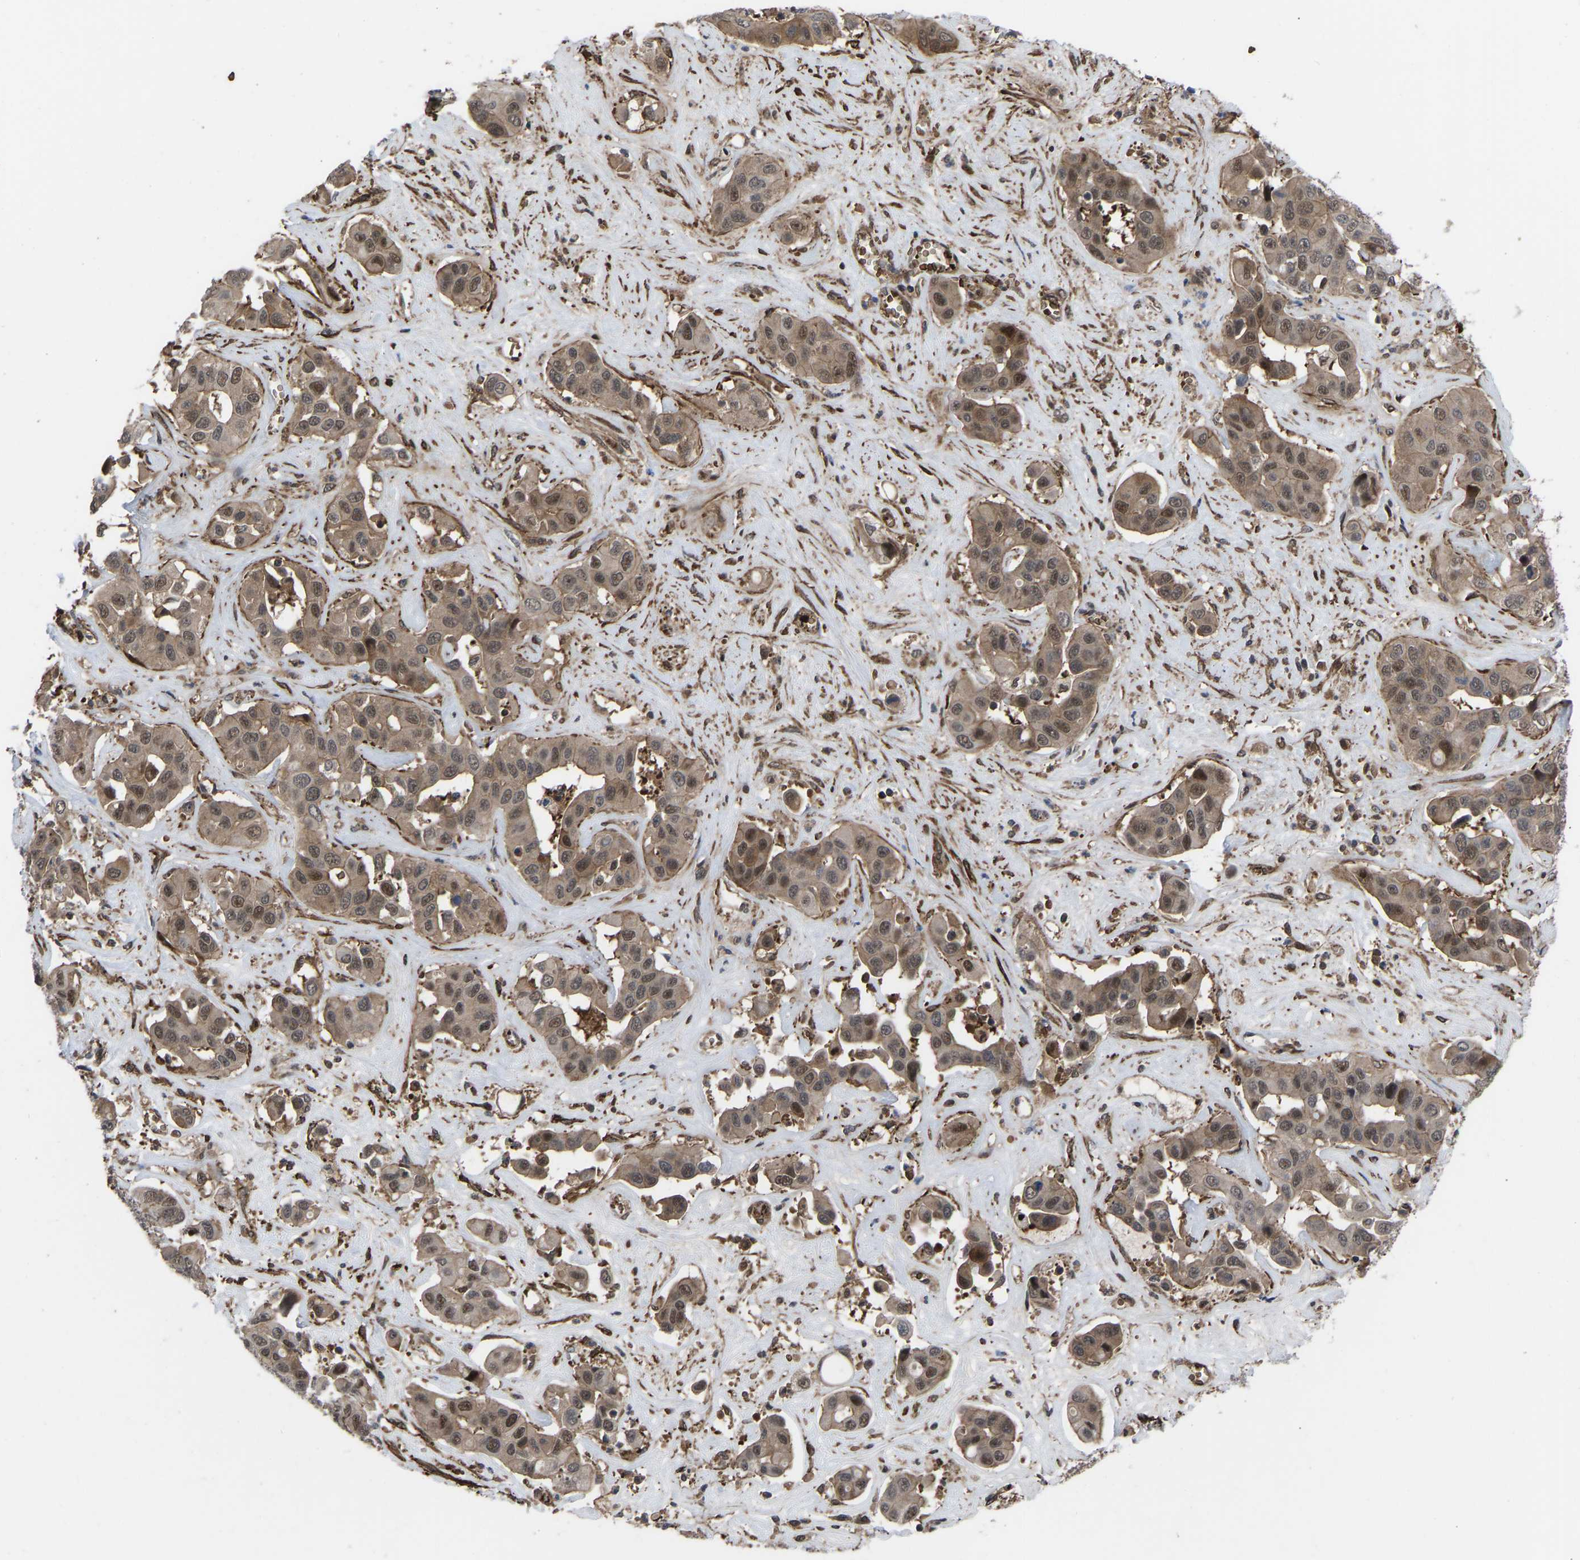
{"staining": {"intensity": "moderate", "quantity": ">75%", "location": "cytoplasmic/membranous,nuclear"}, "tissue": "liver cancer", "cell_type": "Tumor cells", "image_type": "cancer", "snomed": [{"axis": "morphology", "description": "Cholangiocarcinoma"}, {"axis": "topography", "description": "Liver"}], "caption": "Protein positivity by immunohistochemistry (IHC) demonstrates moderate cytoplasmic/membranous and nuclear expression in approximately >75% of tumor cells in cholangiocarcinoma (liver). (DAB IHC, brown staining for protein, blue staining for nuclei).", "gene": "CYP7B1", "patient": {"sex": "female", "age": 52}}